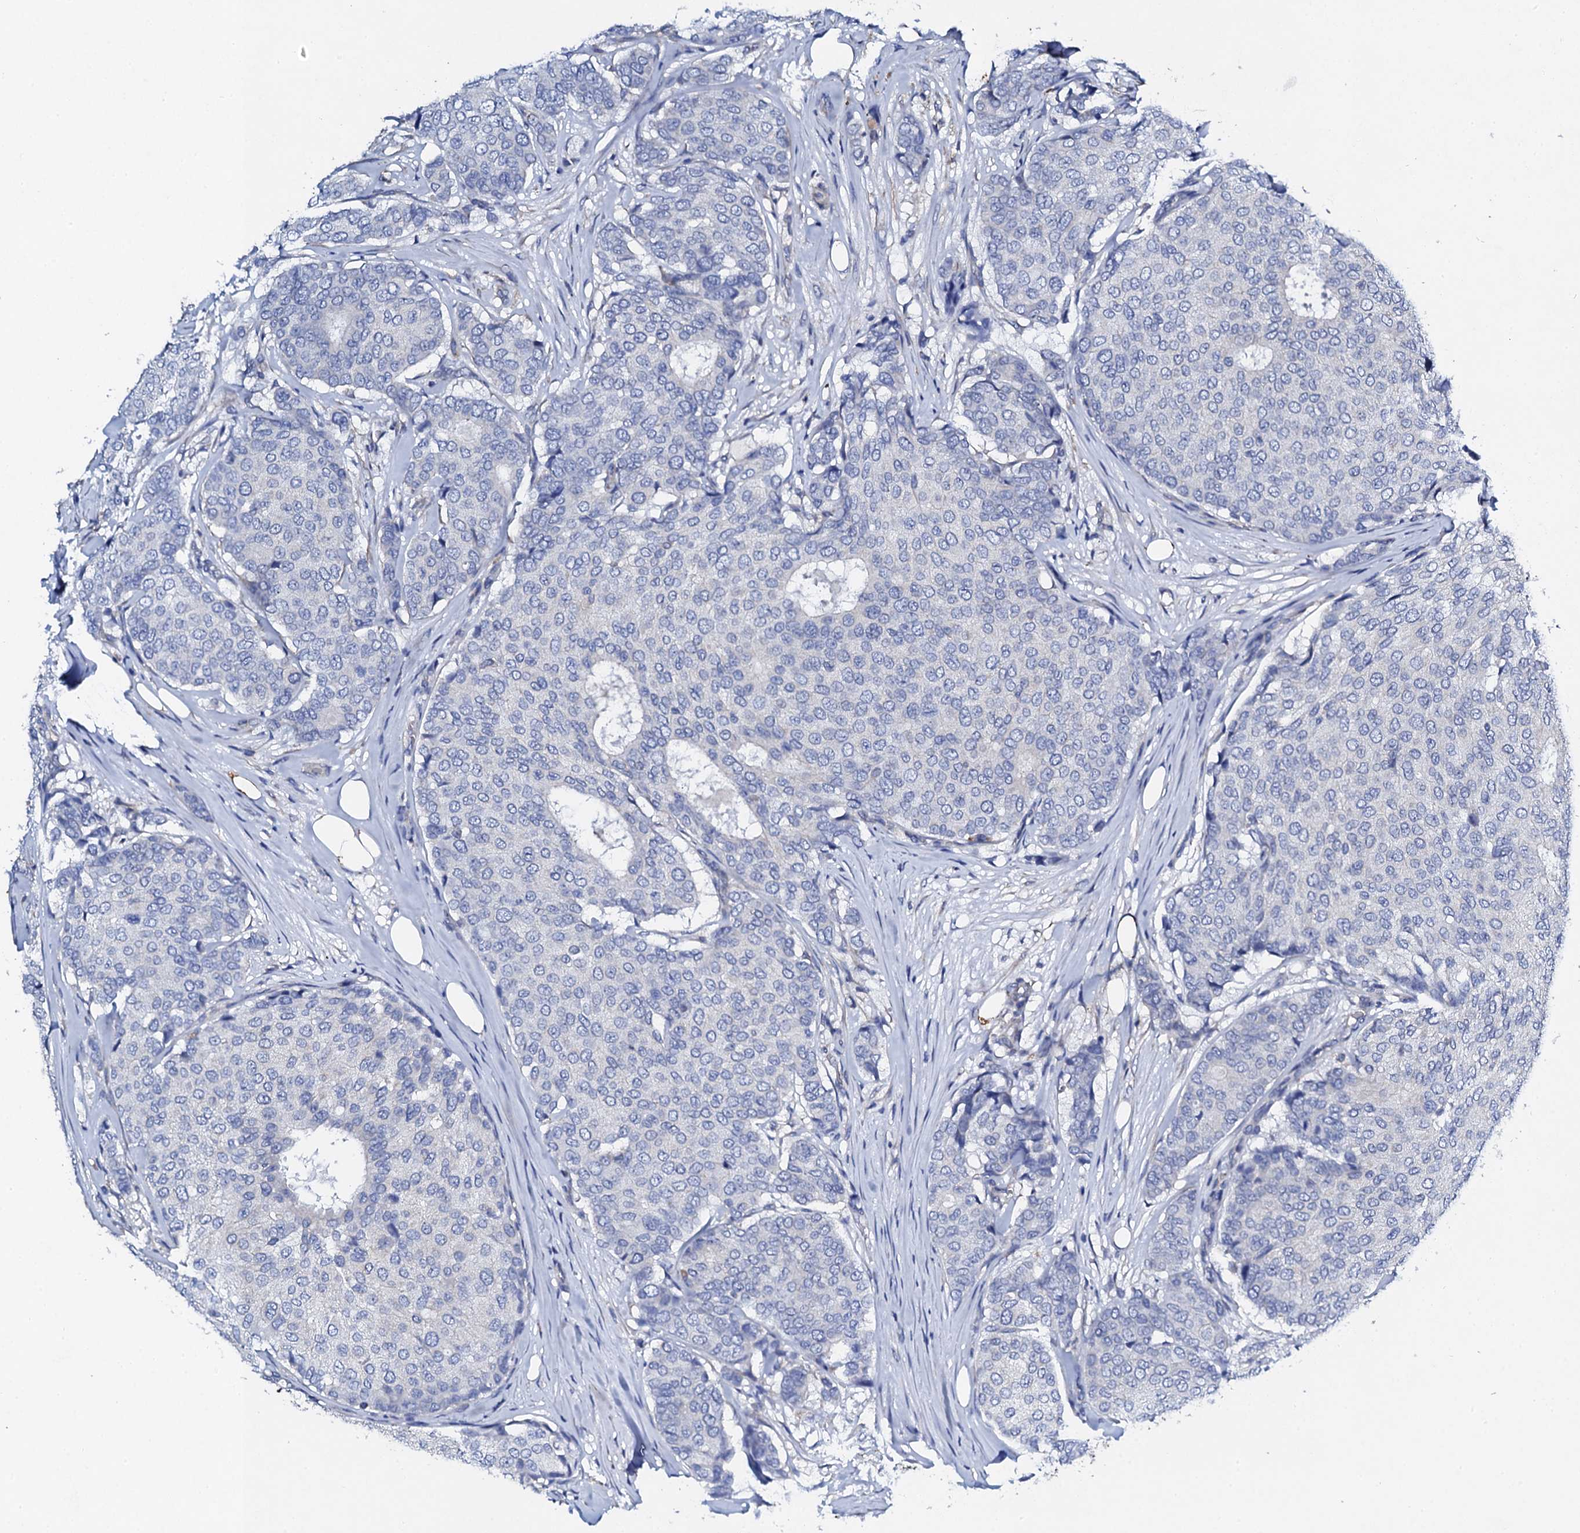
{"staining": {"intensity": "negative", "quantity": "none", "location": "none"}, "tissue": "breast cancer", "cell_type": "Tumor cells", "image_type": "cancer", "snomed": [{"axis": "morphology", "description": "Duct carcinoma"}, {"axis": "topography", "description": "Breast"}], "caption": "There is no significant positivity in tumor cells of breast cancer.", "gene": "KLHL32", "patient": {"sex": "female", "age": 75}}